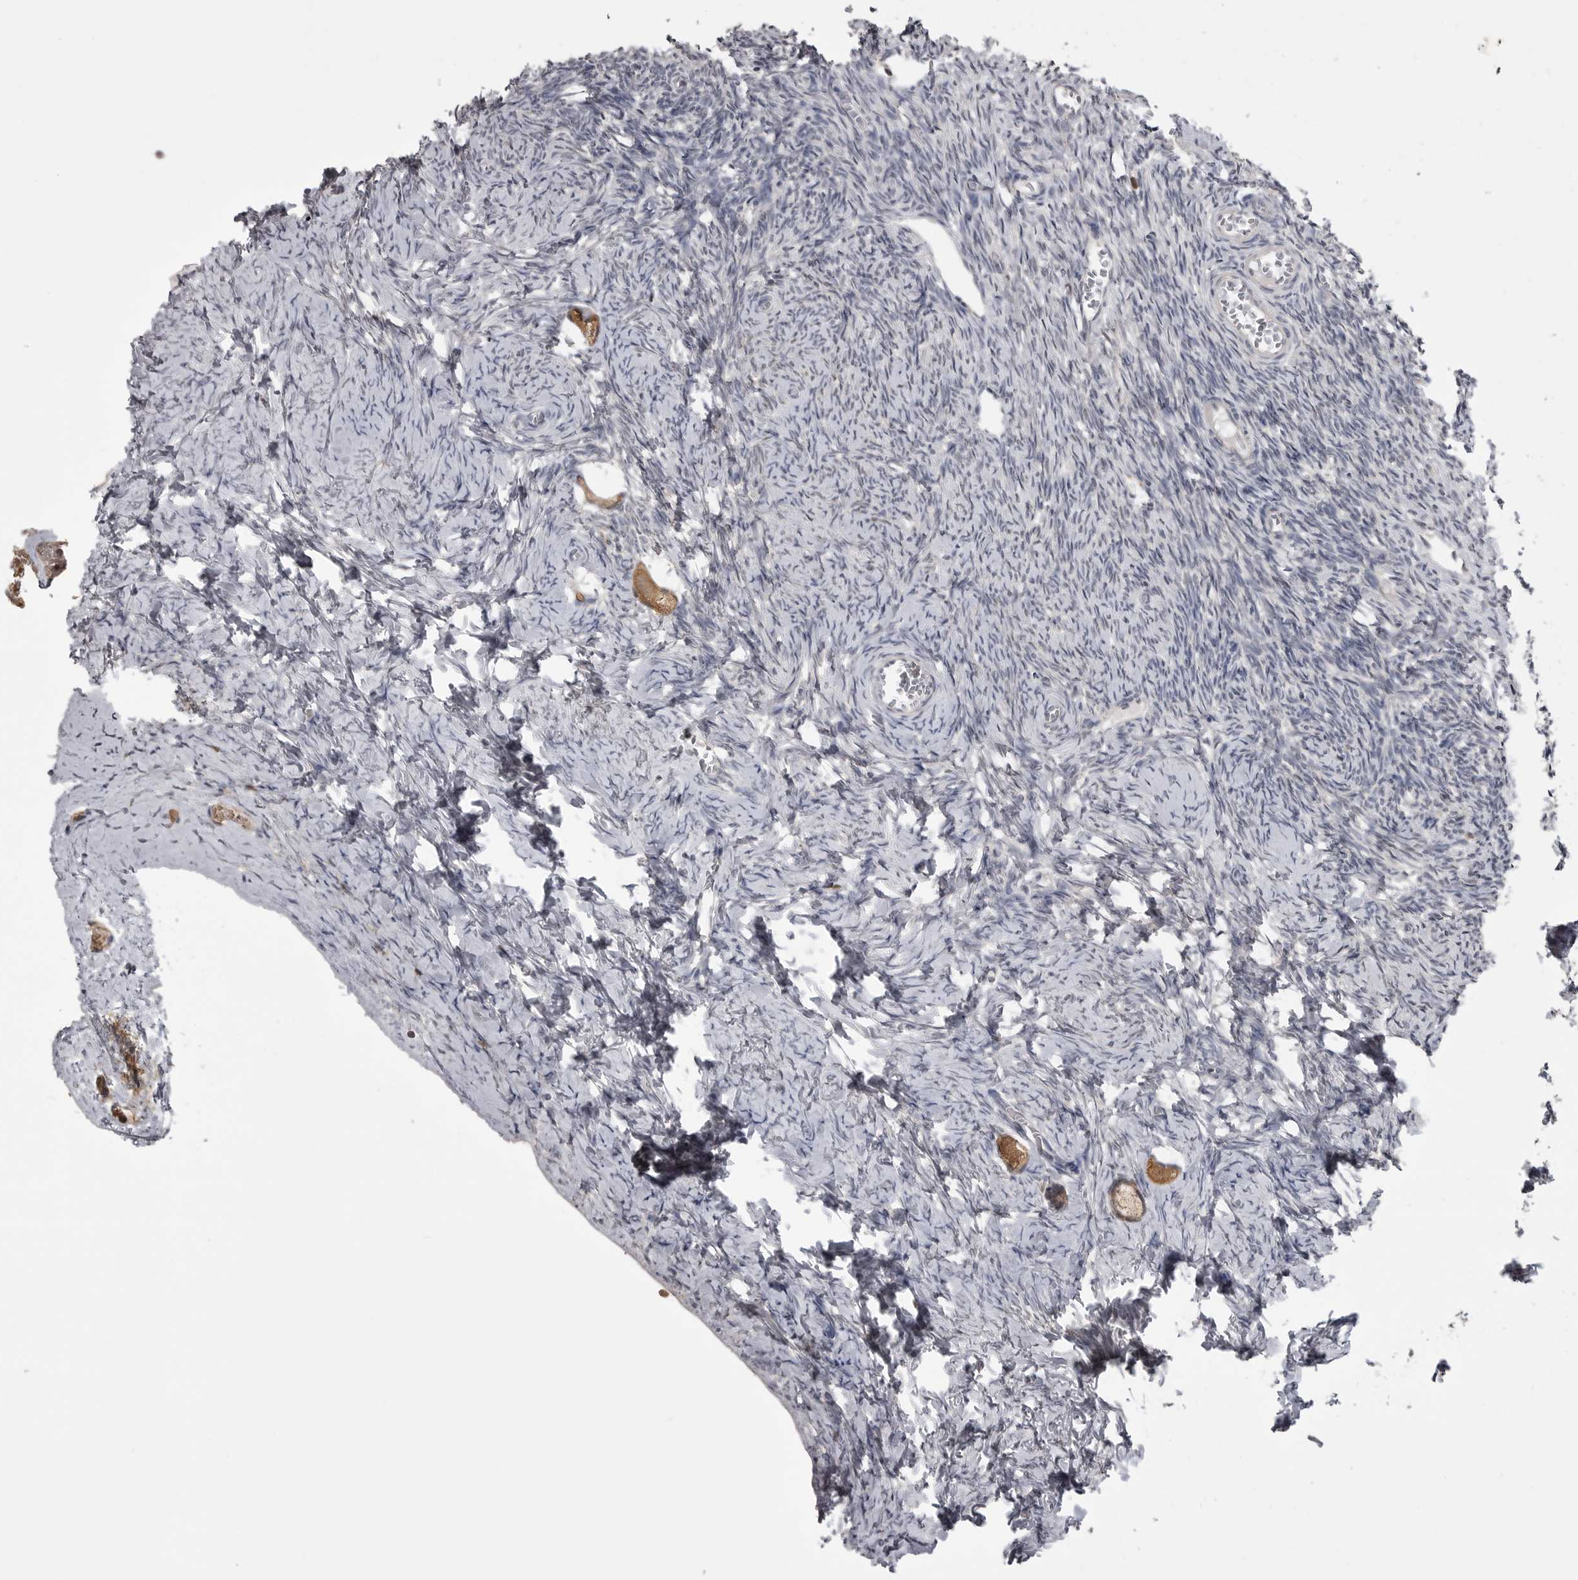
{"staining": {"intensity": "moderate", "quantity": ">75%", "location": "cytoplasmic/membranous"}, "tissue": "ovary", "cell_type": "Follicle cells", "image_type": "normal", "snomed": [{"axis": "morphology", "description": "Normal tissue, NOS"}, {"axis": "topography", "description": "Ovary"}], "caption": "Immunohistochemistry (IHC) of benign ovary demonstrates medium levels of moderate cytoplasmic/membranous staining in approximately >75% of follicle cells.", "gene": "MAPK13", "patient": {"sex": "female", "age": 27}}